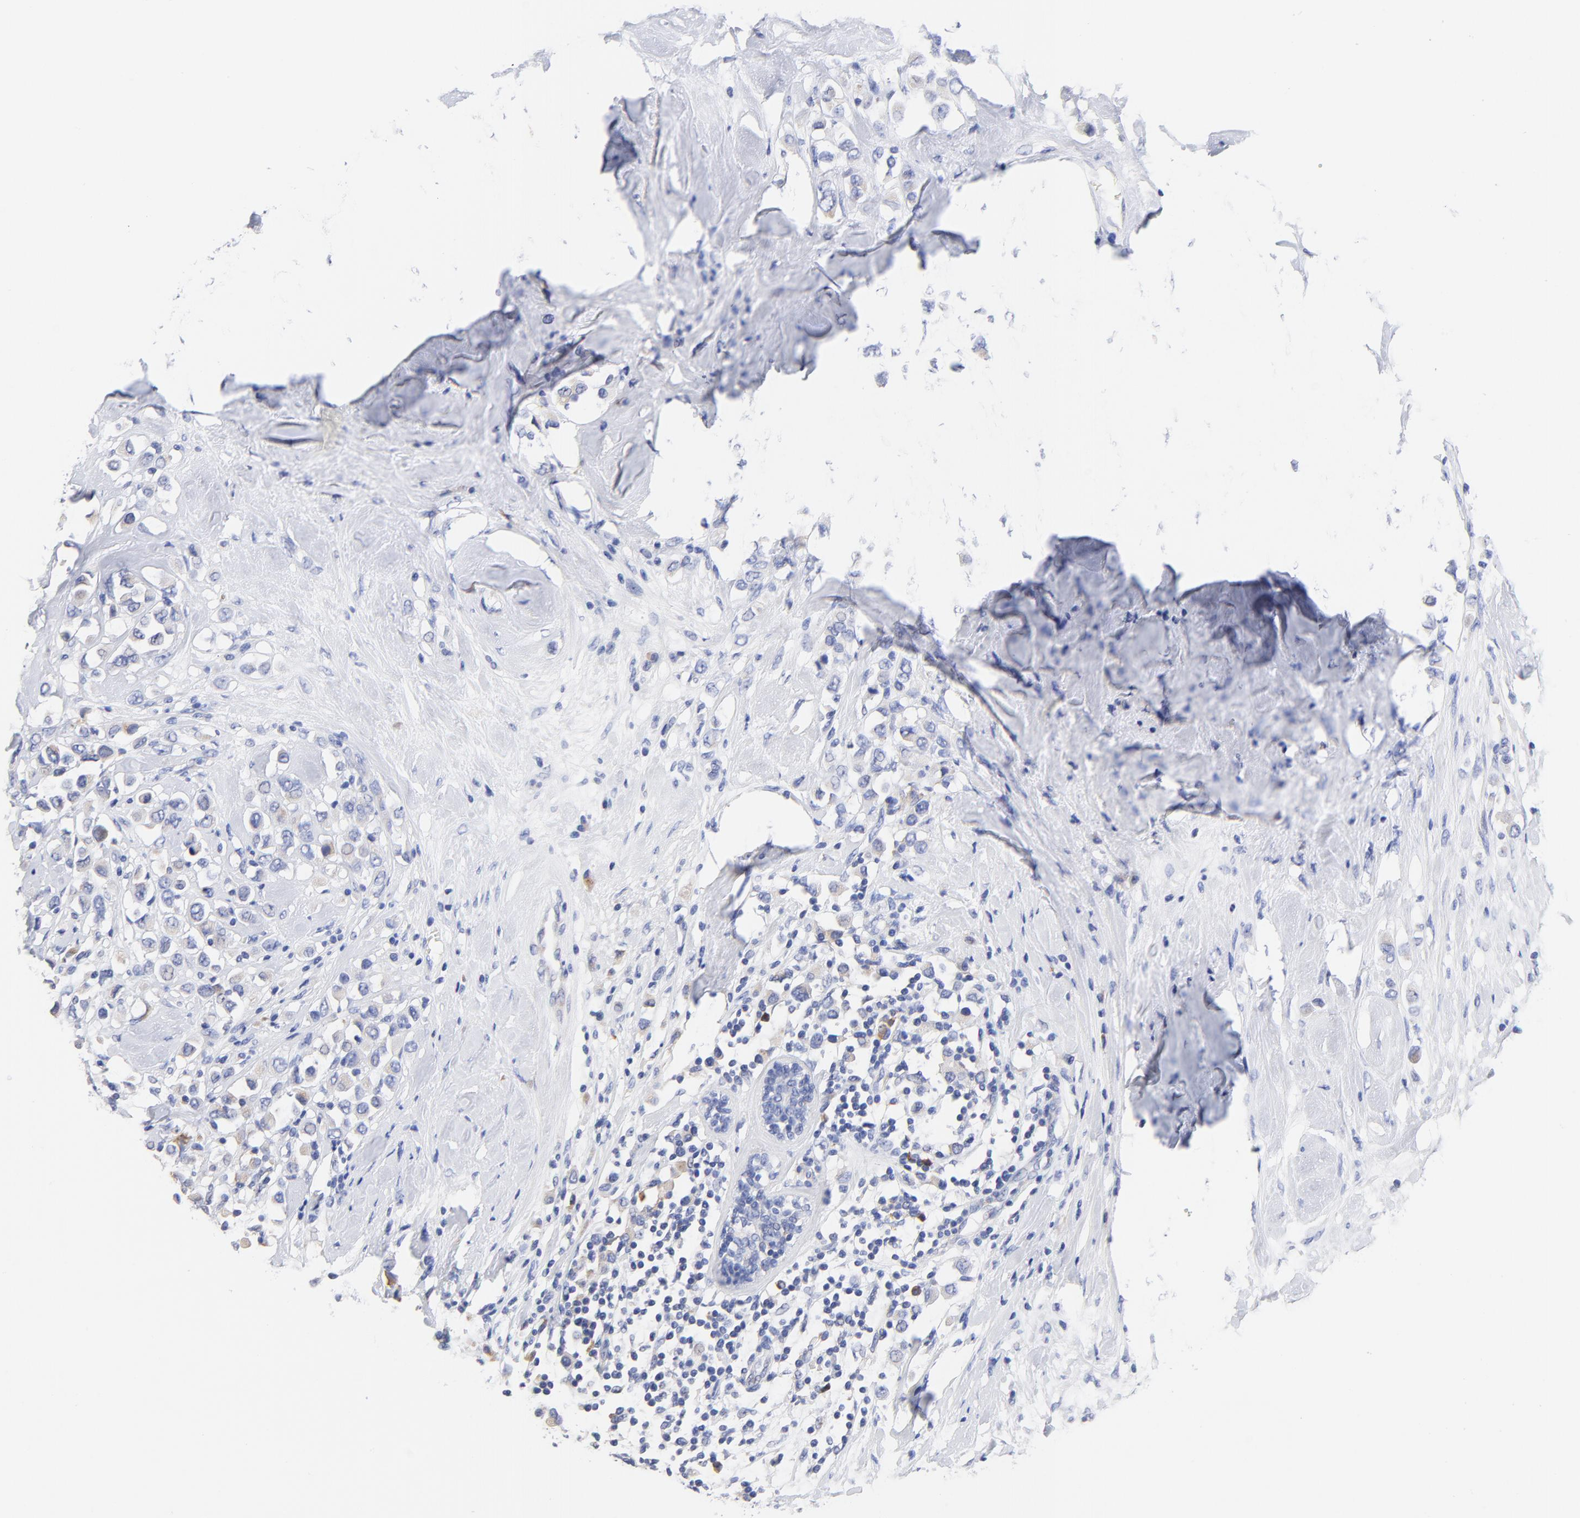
{"staining": {"intensity": "weak", "quantity": "25%-75%", "location": "cytoplasmic/membranous"}, "tissue": "breast cancer", "cell_type": "Tumor cells", "image_type": "cancer", "snomed": [{"axis": "morphology", "description": "Duct carcinoma"}, {"axis": "topography", "description": "Breast"}], "caption": "Protein positivity by immunohistochemistry (IHC) reveals weak cytoplasmic/membranous positivity in about 25%-75% of tumor cells in breast cancer (invasive ductal carcinoma). Nuclei are stained in blue.", "gene": "LAX1", "patient": {"sex": "female", "age": 61}}